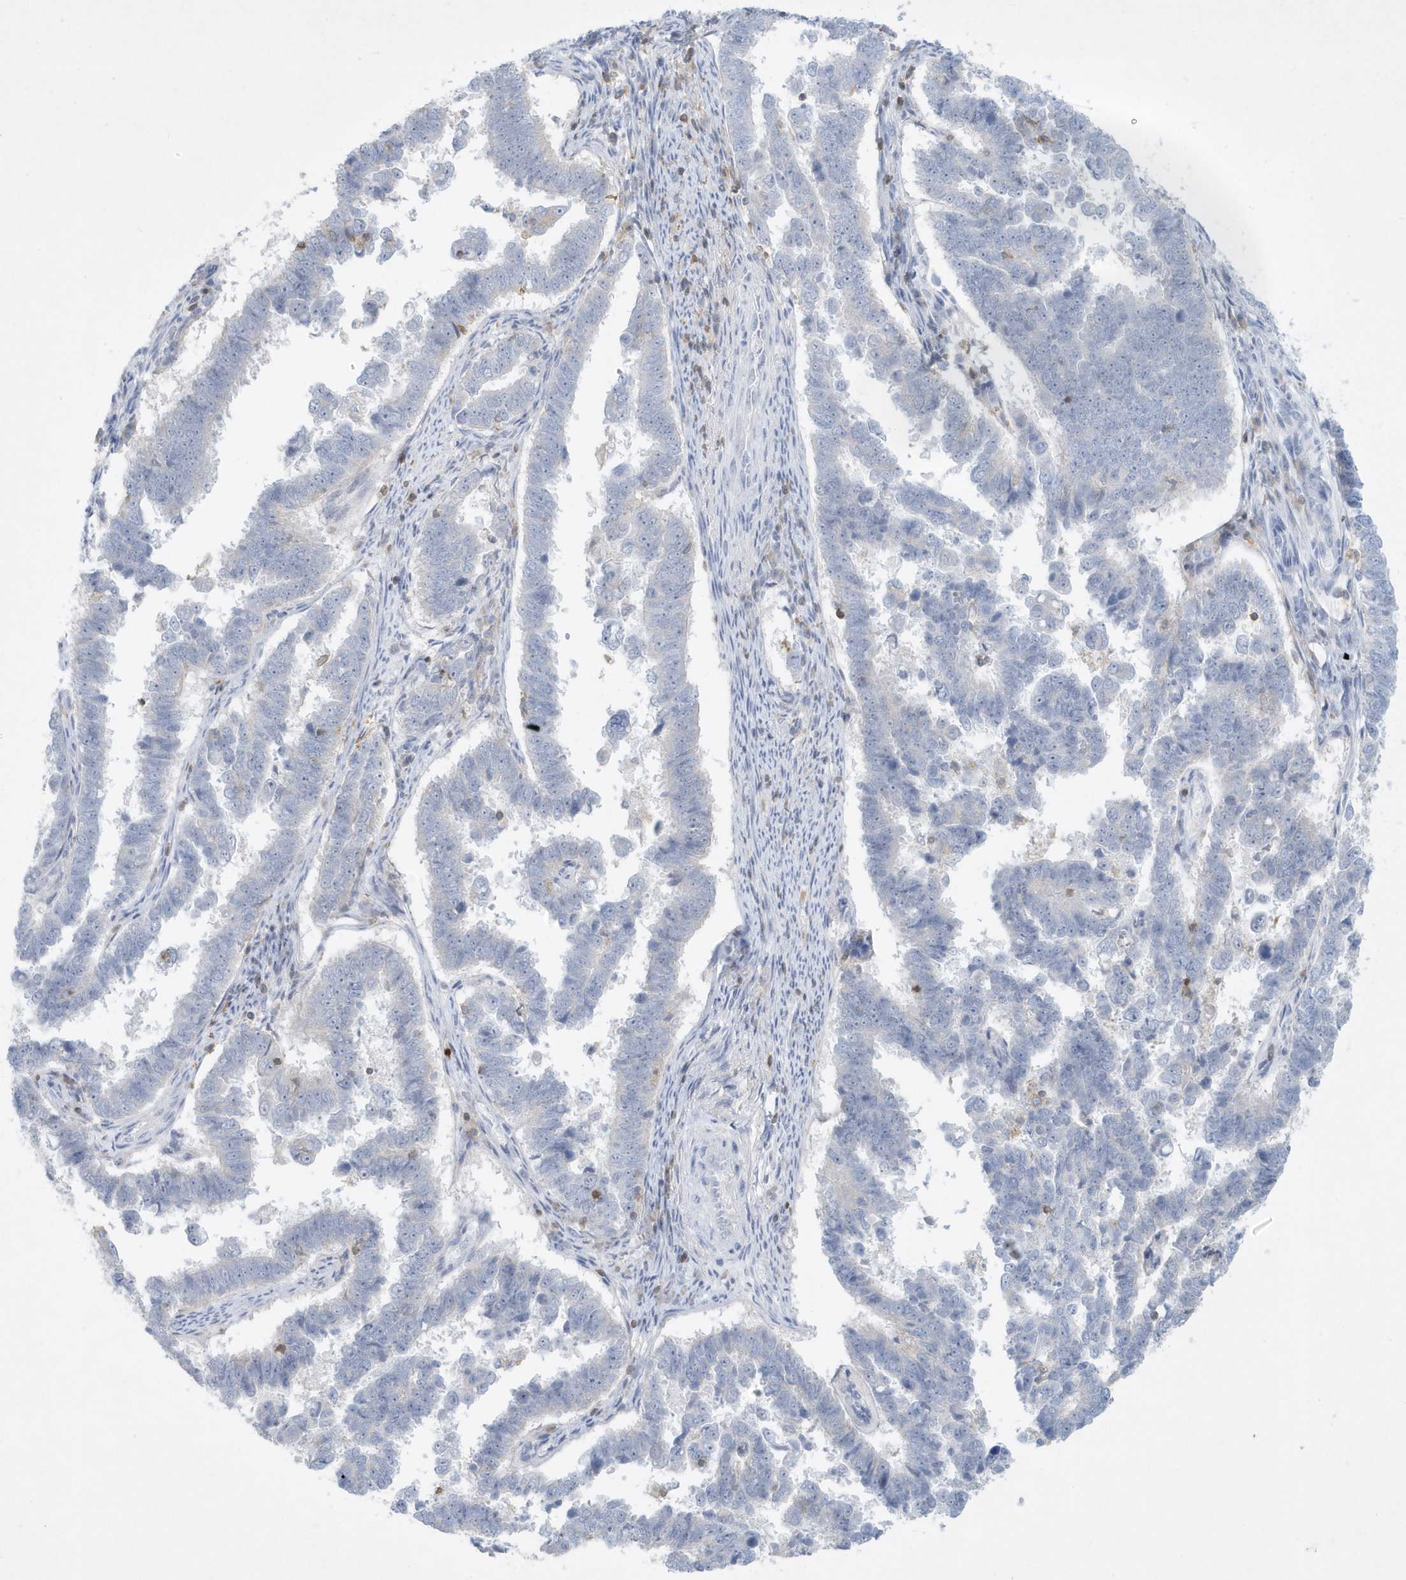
{"staining": {"intensity": "negative", "quantity": "none", "location": "none"}, "tissue": "endometrial cancer", "cell_type": "Tumor cells", "image_type": "cancer", "snomed": [{"axis": "morphology", "description": "Adenocarcinoma, NOS"}, {"axis": "topography", "description": "Endometrium"}], "caption": "There is no significant expression in tumor cells of adenocarcinoma (endometrial).", "gene": "PSD4", "patient": {"sex": "female", "age": 75}}